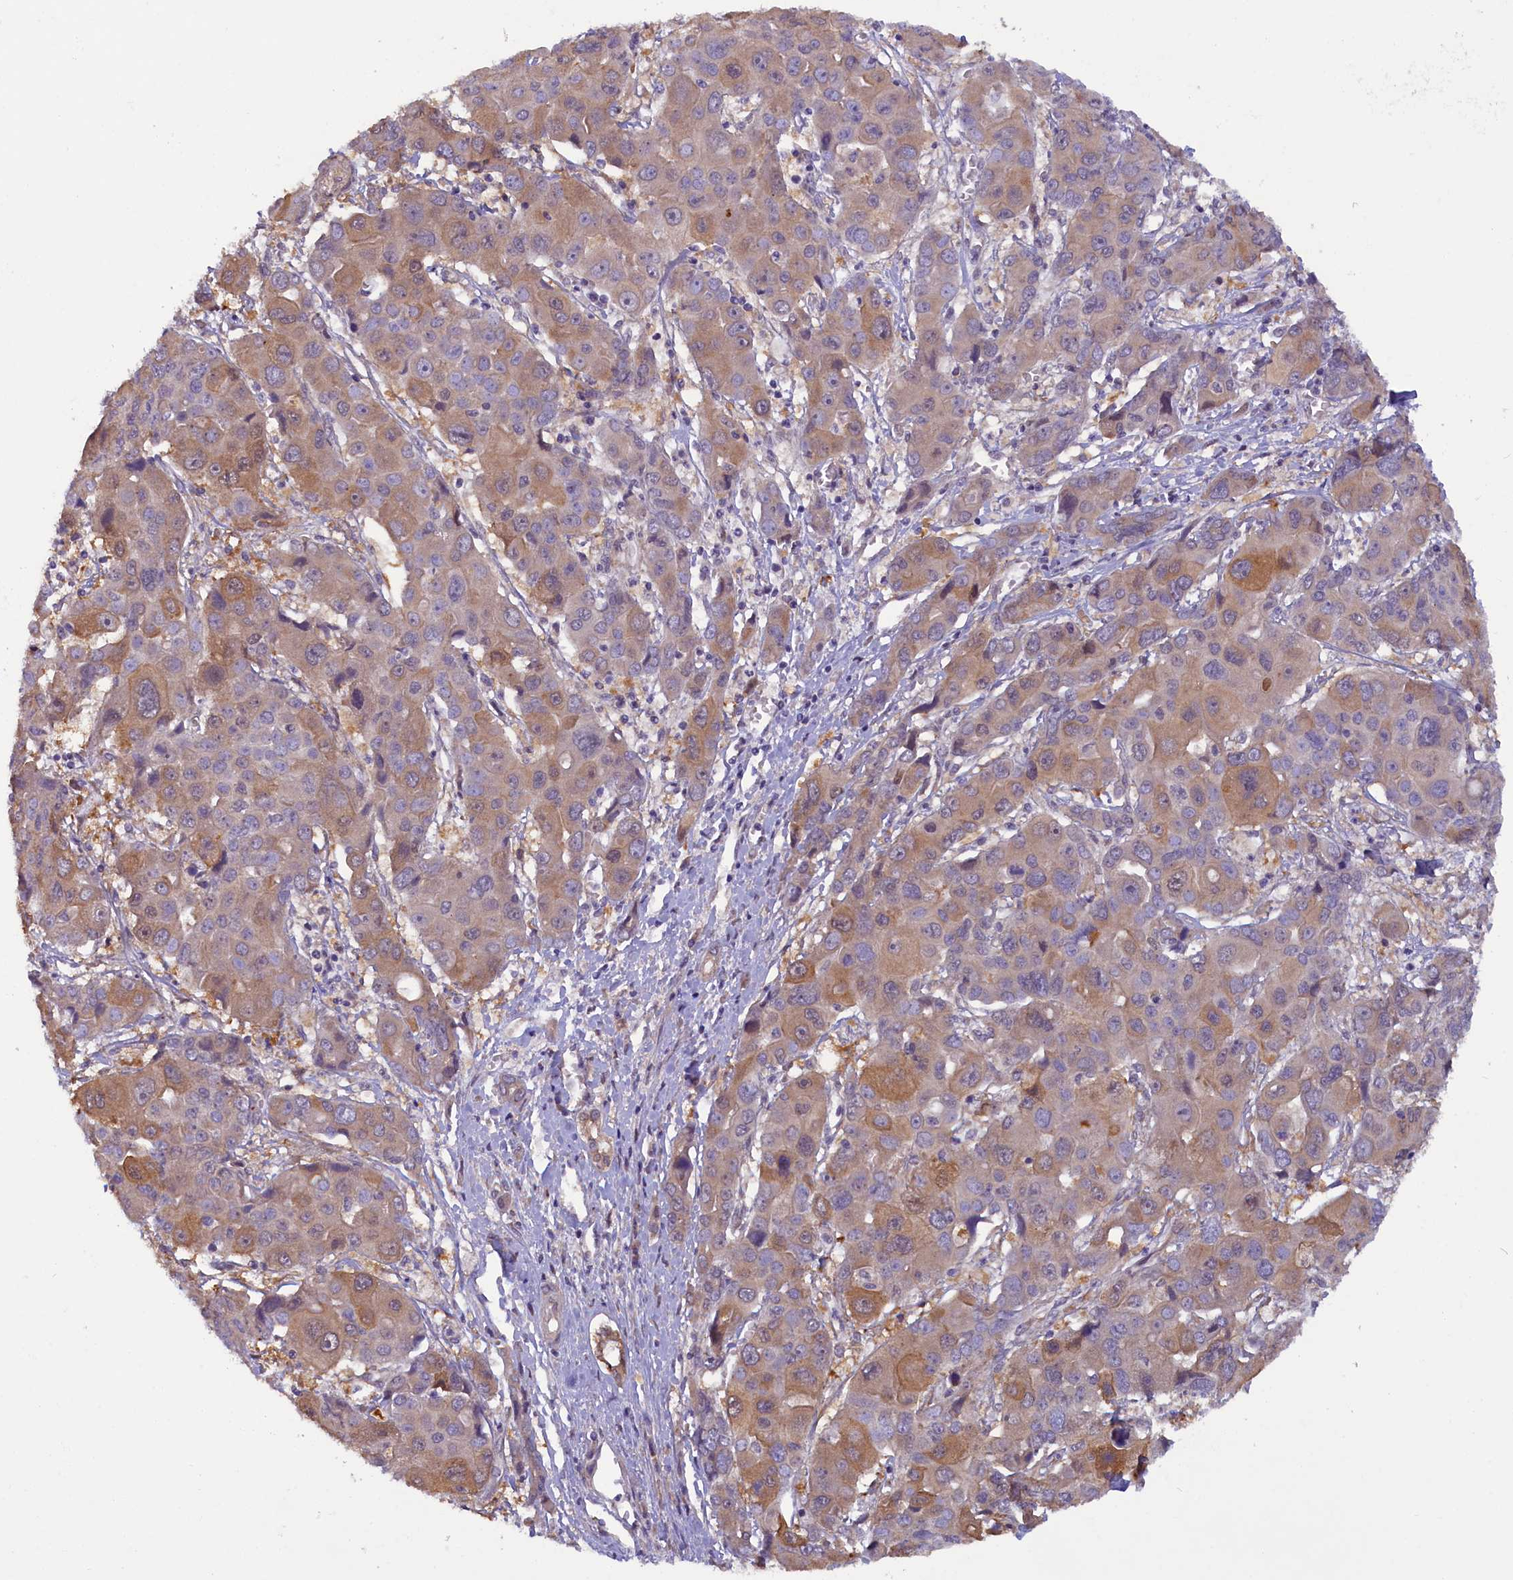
{"staining": {"intensity": "moderate", "quantity": "<25%", "location": "cytoplasmic/membranous"}, "tissue": "liver cancer", "cell_type": "Tumor cells", "image_type": "cancer", "snomed": [{"axis": "morphology", "description": "Cholangiocarcinoma"}, {"axis": "topography", "description": "Liver"}], "caption": "This is a photomicrograph of IHC staining of liver cancer (cholangiocarcinoma), which shows moderate staining in the cytoplasmic/membranous of tumor cells.", "gene": "CCDC9B", "patient": {"sex": "male", "age": 67}}